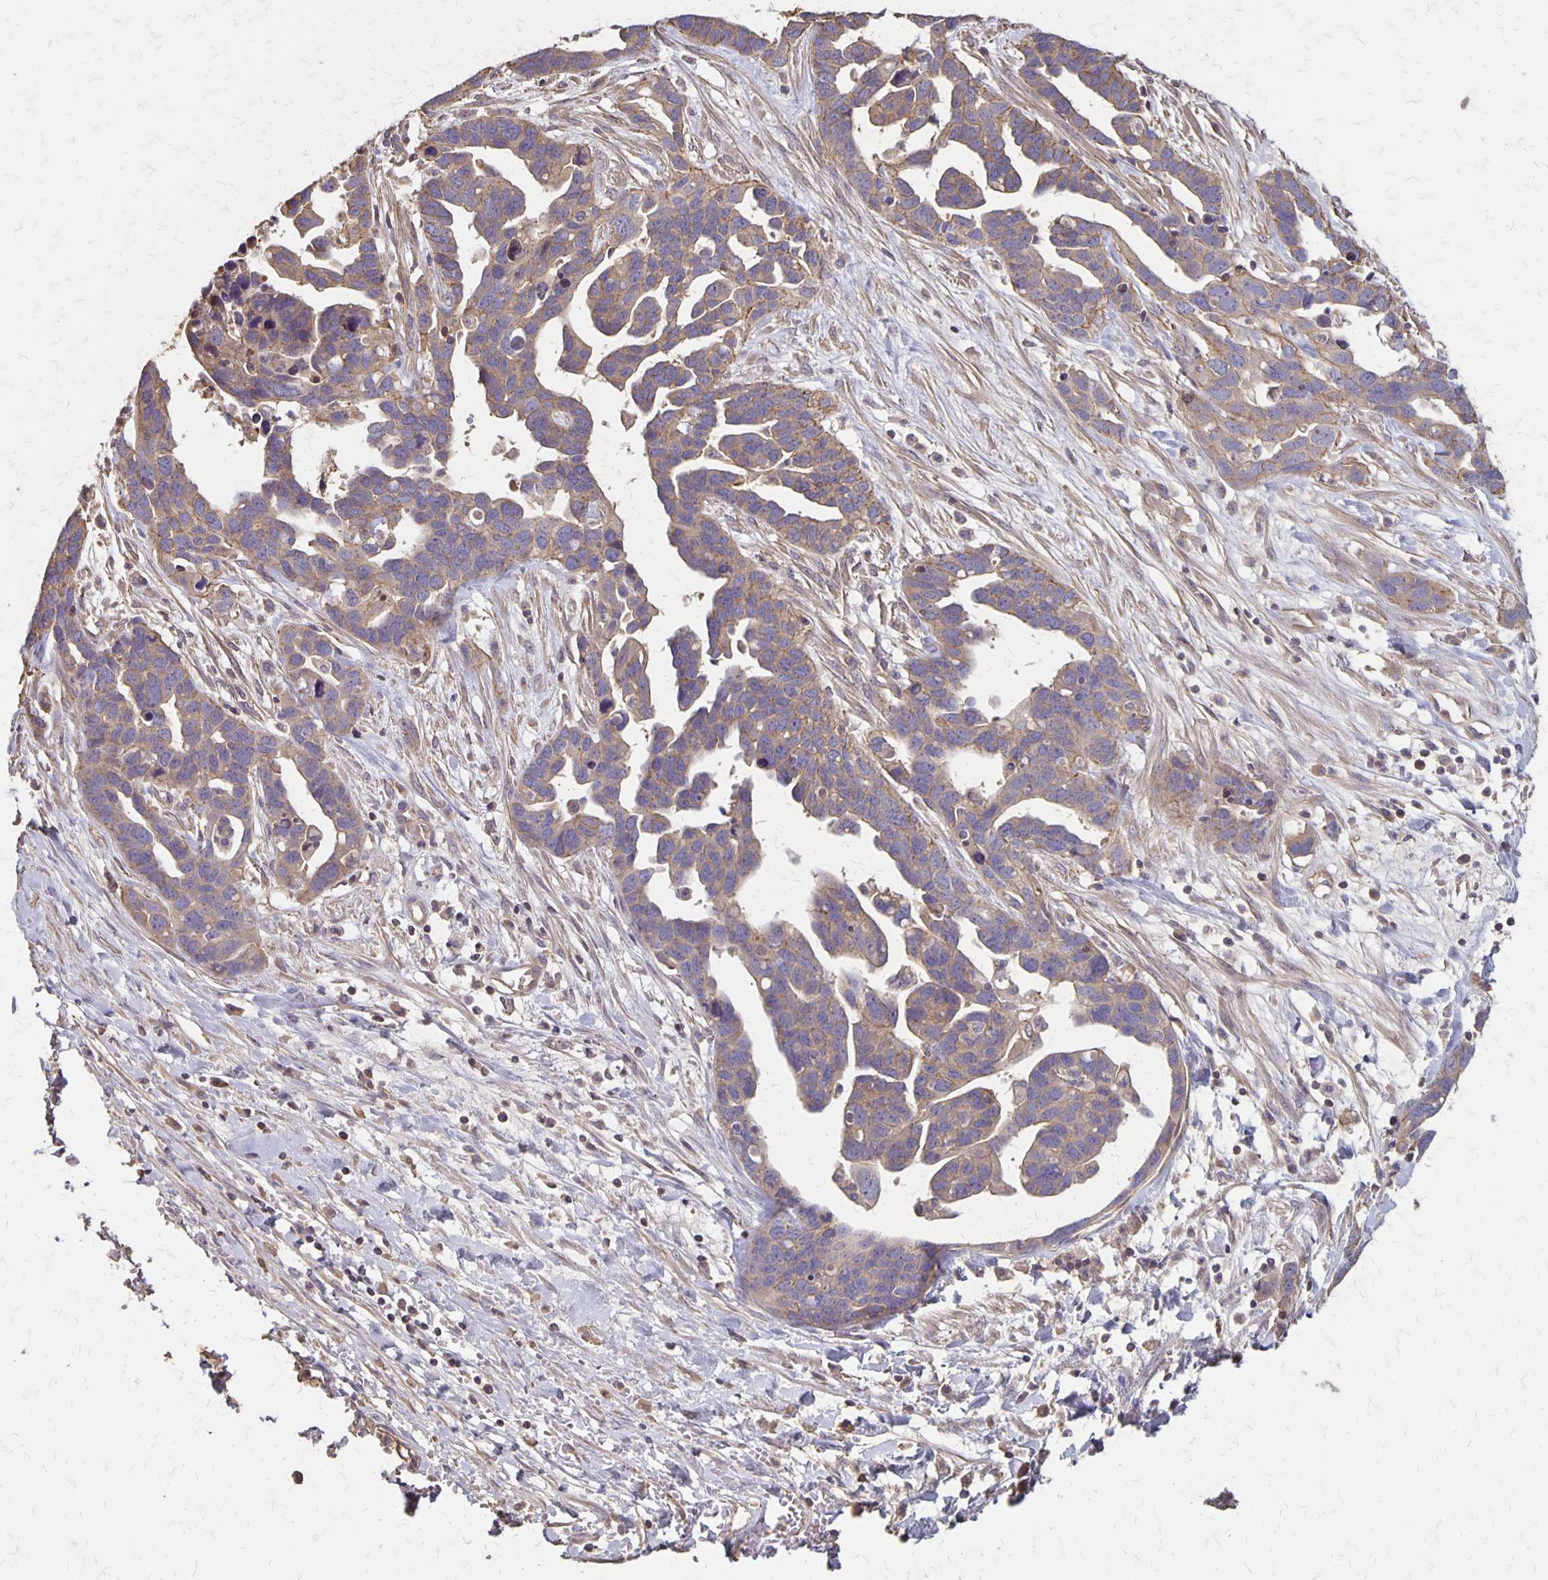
{"staining": {"intensity": "moderate", "quantity": ">75%", "location": "cytoplasmic/membranous"}, "tissue": "ovarian cancer", "cell_type": "Tumor cells", "image_type": "cancer", "snomed": [{"axis": "morphology", "description": "Cystadenocarcinoma, serous, NOS"}, {"axis": "topography", "description": "Ovary"}], "caption": "Human serous cystadenocarcinoma (ovarian) stained with a protein marker reveals moderate staining in tumor cells.", "gene": "PROM2", "patient": {"sex": "female", "age": 54}}